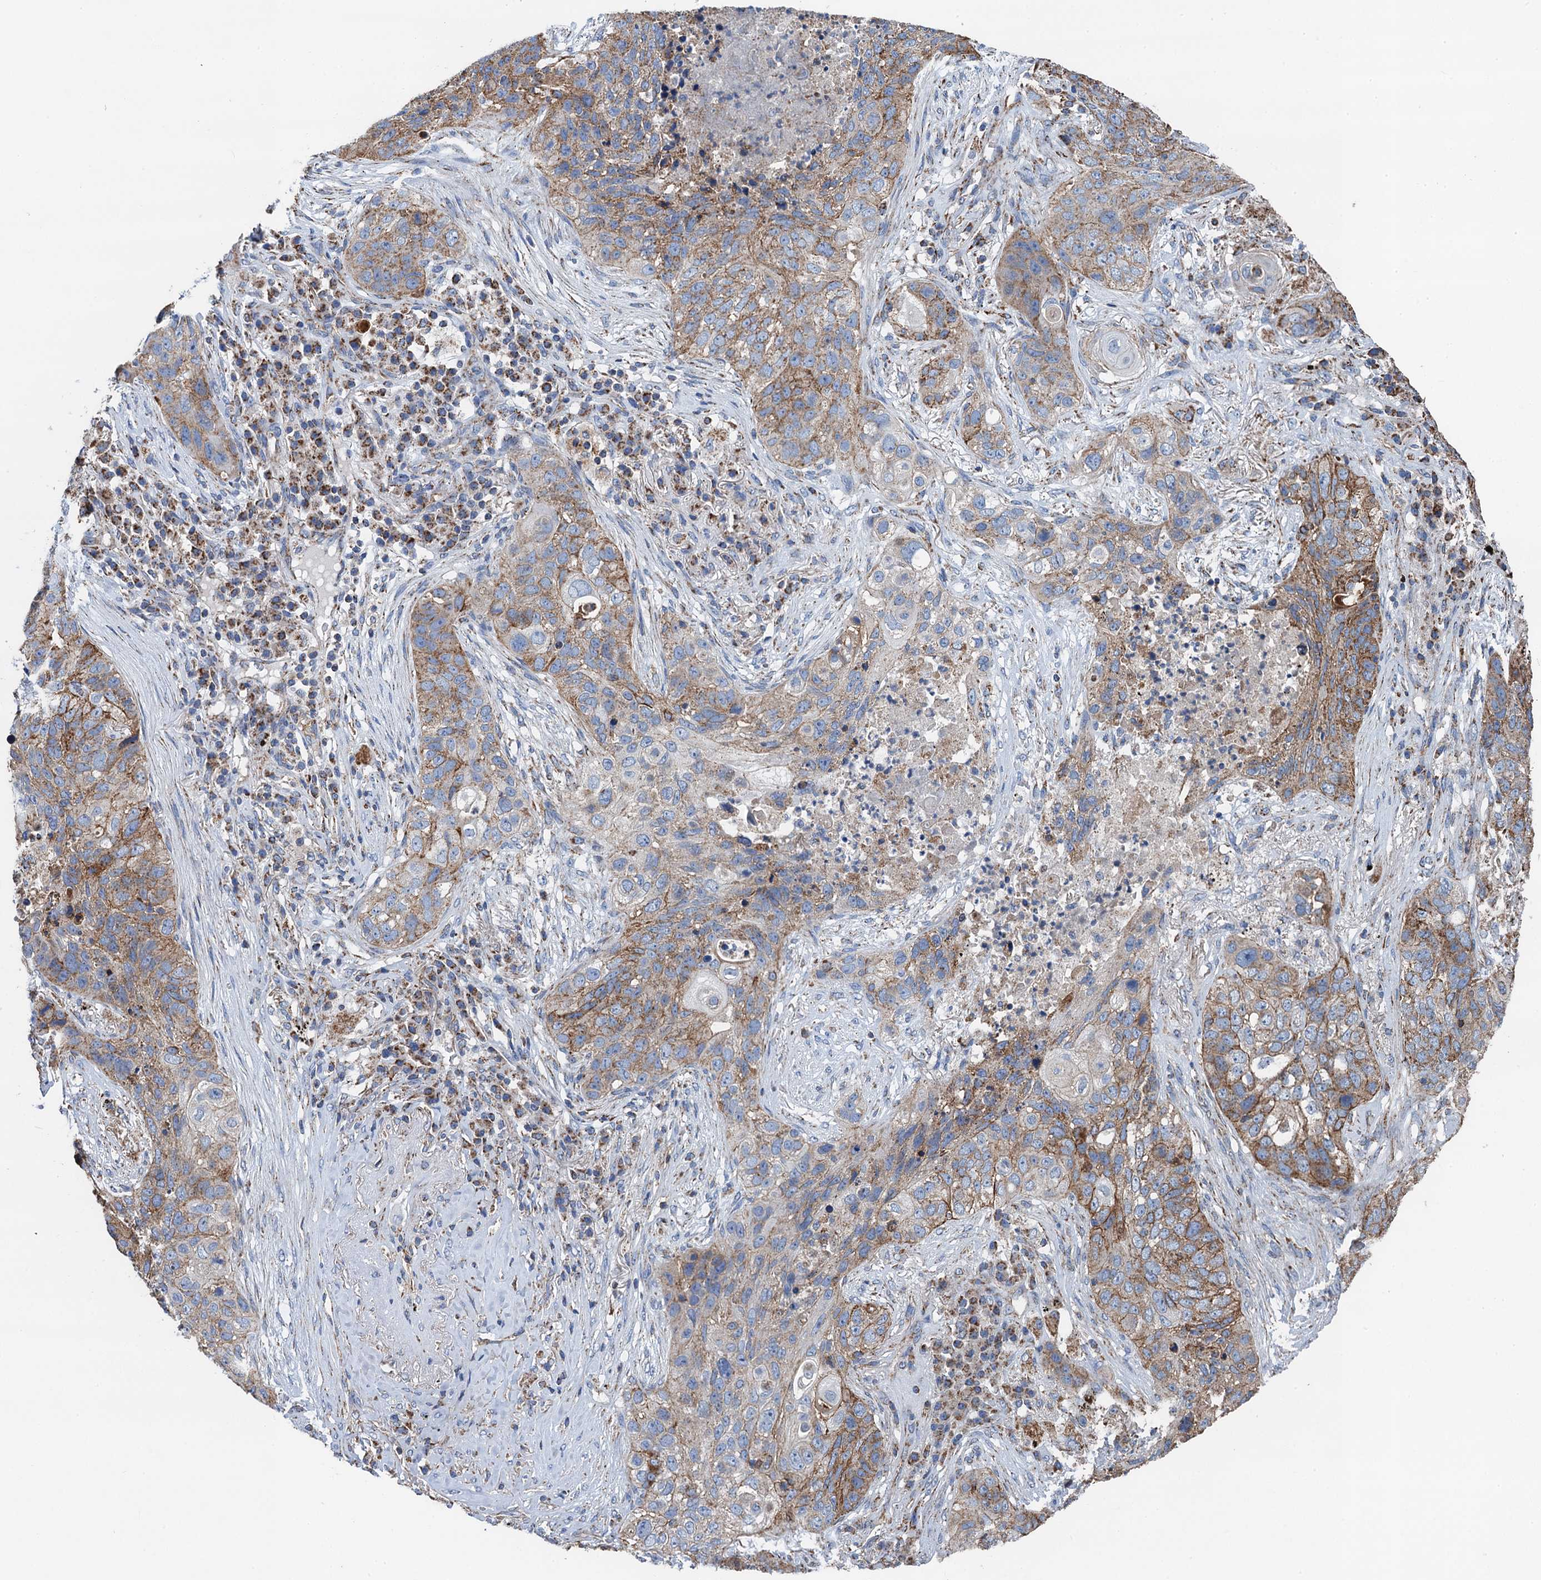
{"staining": {"intensity": "moderate", "quantity": "25%-75%", "location": "cytoplasmic/membranous"}, "tissue": "lung cancer", "cell_type": "Tumor cells", "image_type": "cancer", "snomed": [{"axis": "morphology", "description": "Squamous cell carcinoma, NOS"}, {"axis": "topography", "description": "Lung"}], "caption": "Lung cancer (squamous cell carcinoma) tissue reveals moderate cytoplasmic/membranous expression in approximately 25%-75% of tumor cells", "gene": "DGLUCY", "patient": {"sex": "female", "age": 63}}